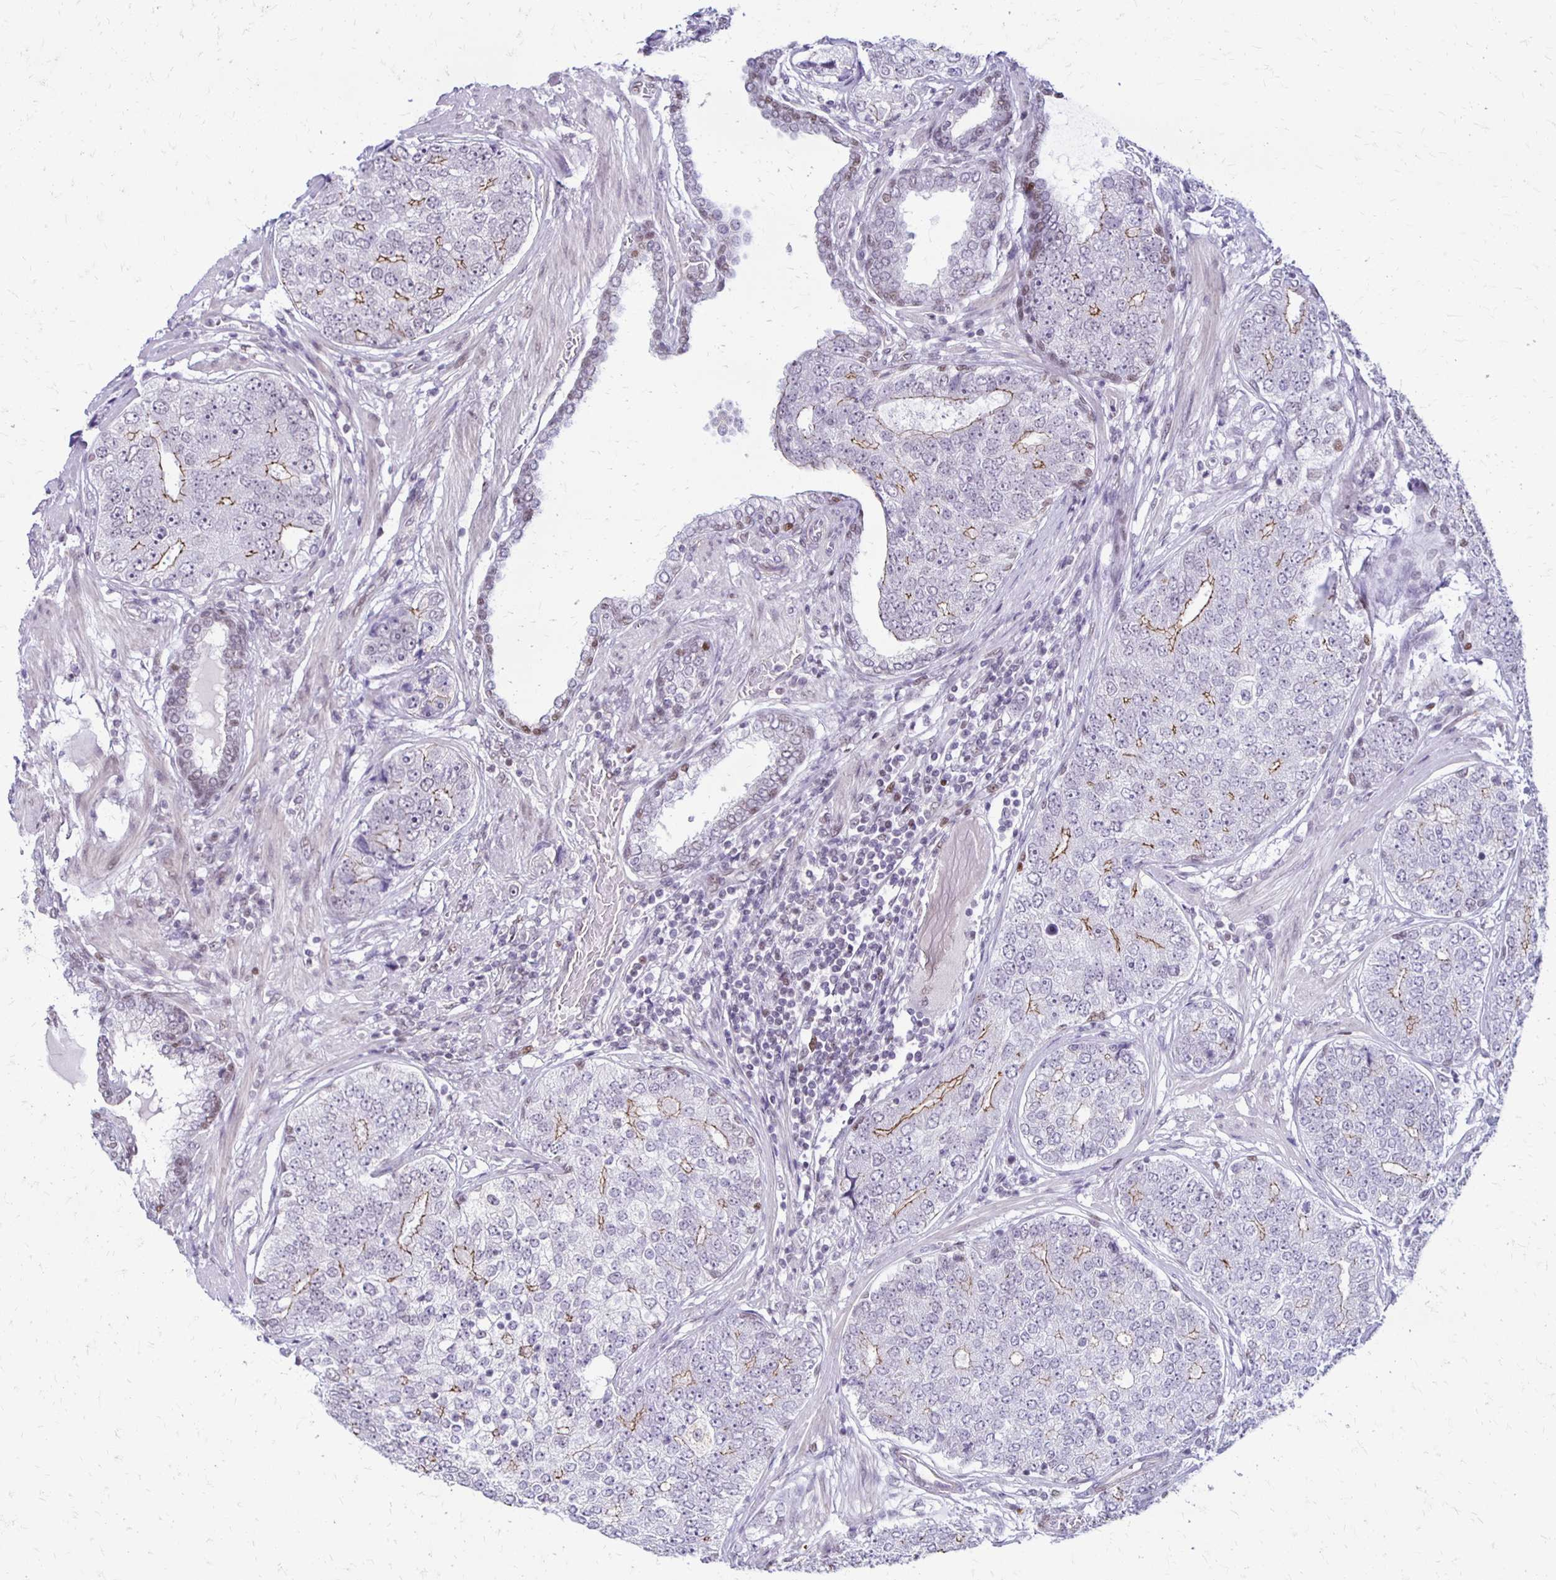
{"staining": {"intensity": "weak", "quantity": "<25%", "location": "cytoplasmic/membranous"}, "tissue": "prostate cancer", "cell_type": "Tumor cells", "image_type": "cancer", "snomed": [{"axis": "morphology", "description": "Adenocarcinoma, High grade"}, {"axis": "topography", "description": "Prostate"}], "caption": "IHC of prostate high-grade adenocarcinoma displays no expression in tumor cells. (Brightfield microscopy of DAB (3,3'-diaminobenzidine) immunohistochemistry at high magnification).", "gene": "DDB2", "patient": {"sex": "male", "age": 60}}